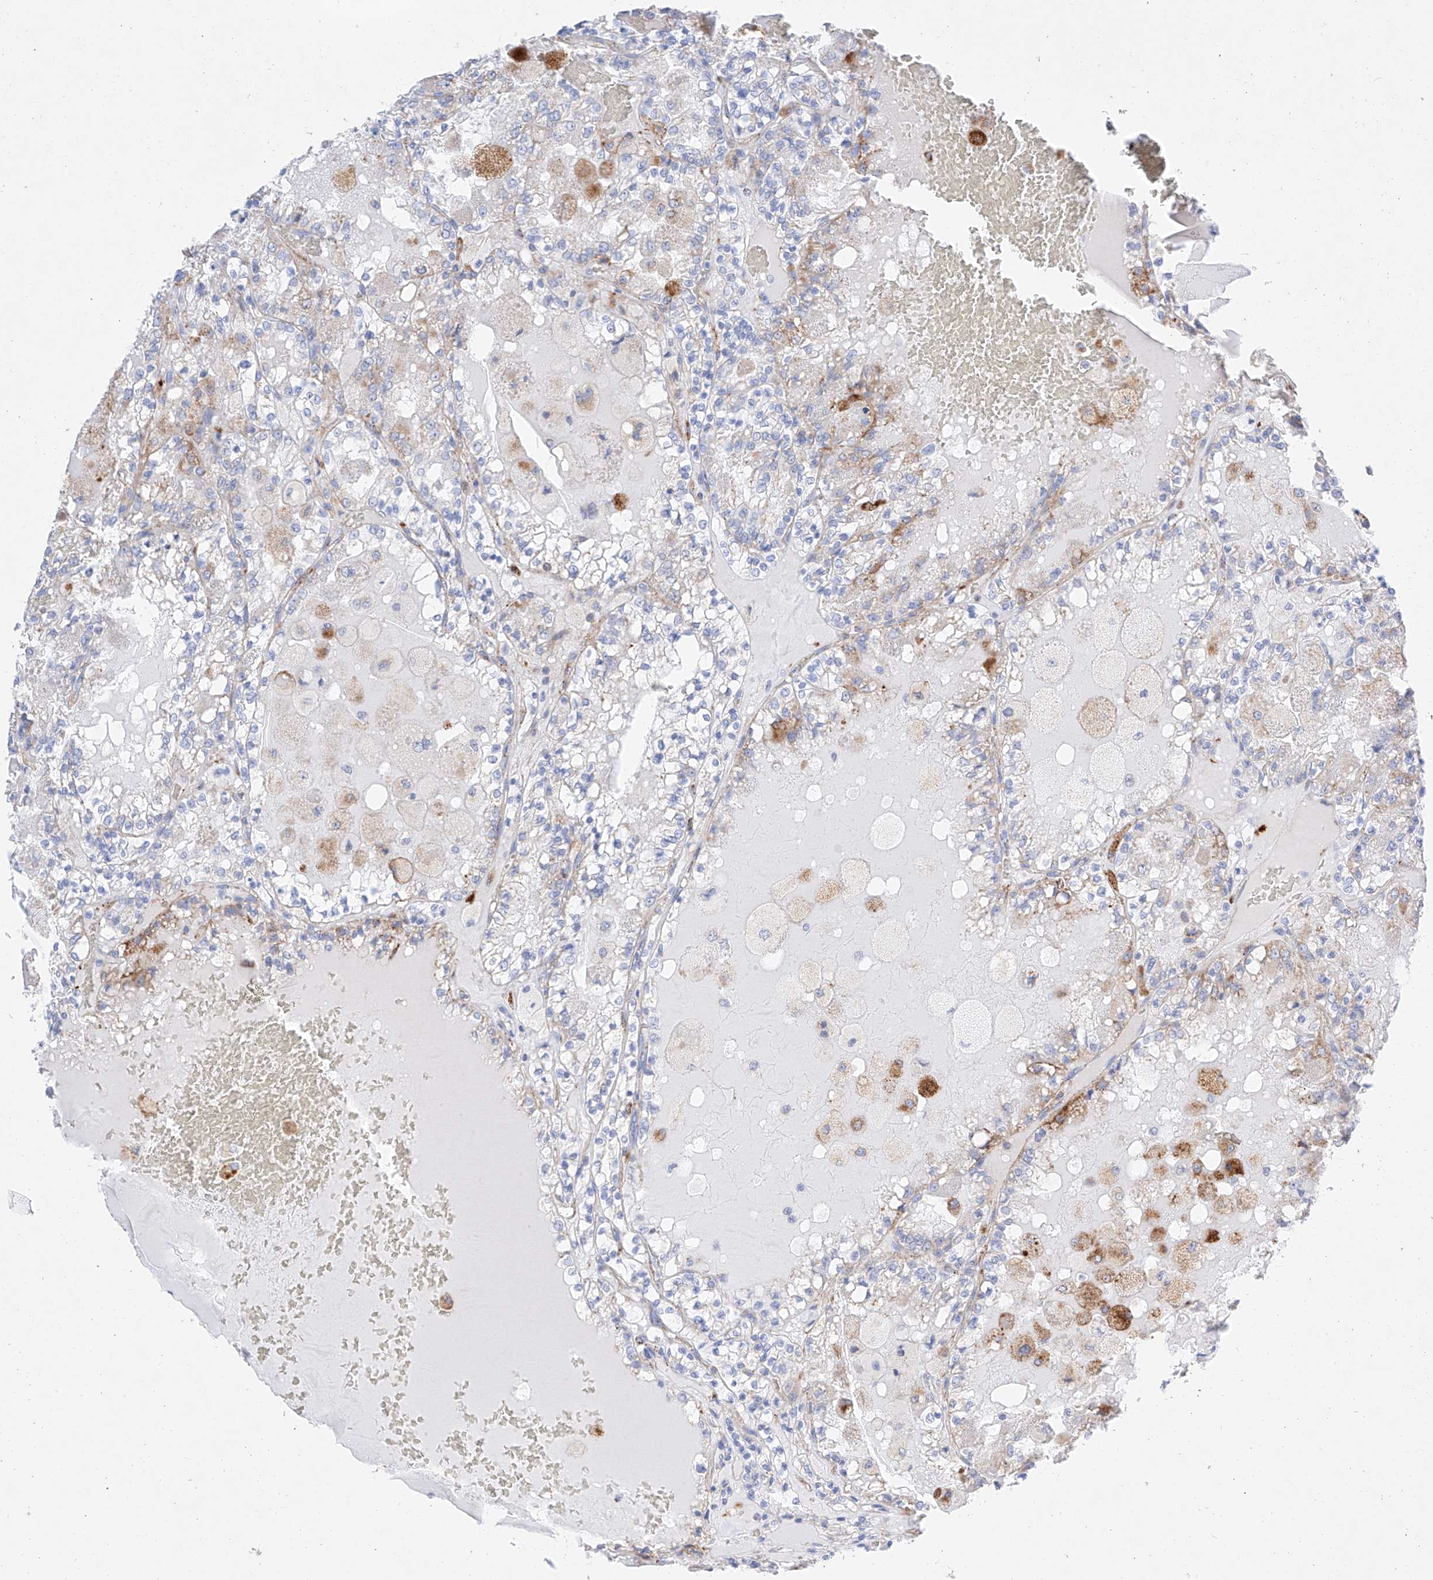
{"staining": {"intensity": "weak", "quantity": "<25%", "location": "cytoplasmic/membranous"}, "tissue": "renal cancer", "cell_type": "Tumor cells", "image_type": "cancer", "snomed": [{"axis": "morphology", "description": "Adenocarcinoma, NOS"}, {"axis": "topography", "description": "Kidney"}], "caption": "Immunohistochemical staining of human renal adenocarcinoma shows no significant staining in tumor cells.", "gene": "C6orf62", "patient": {"sex": "female", "age": 56}}